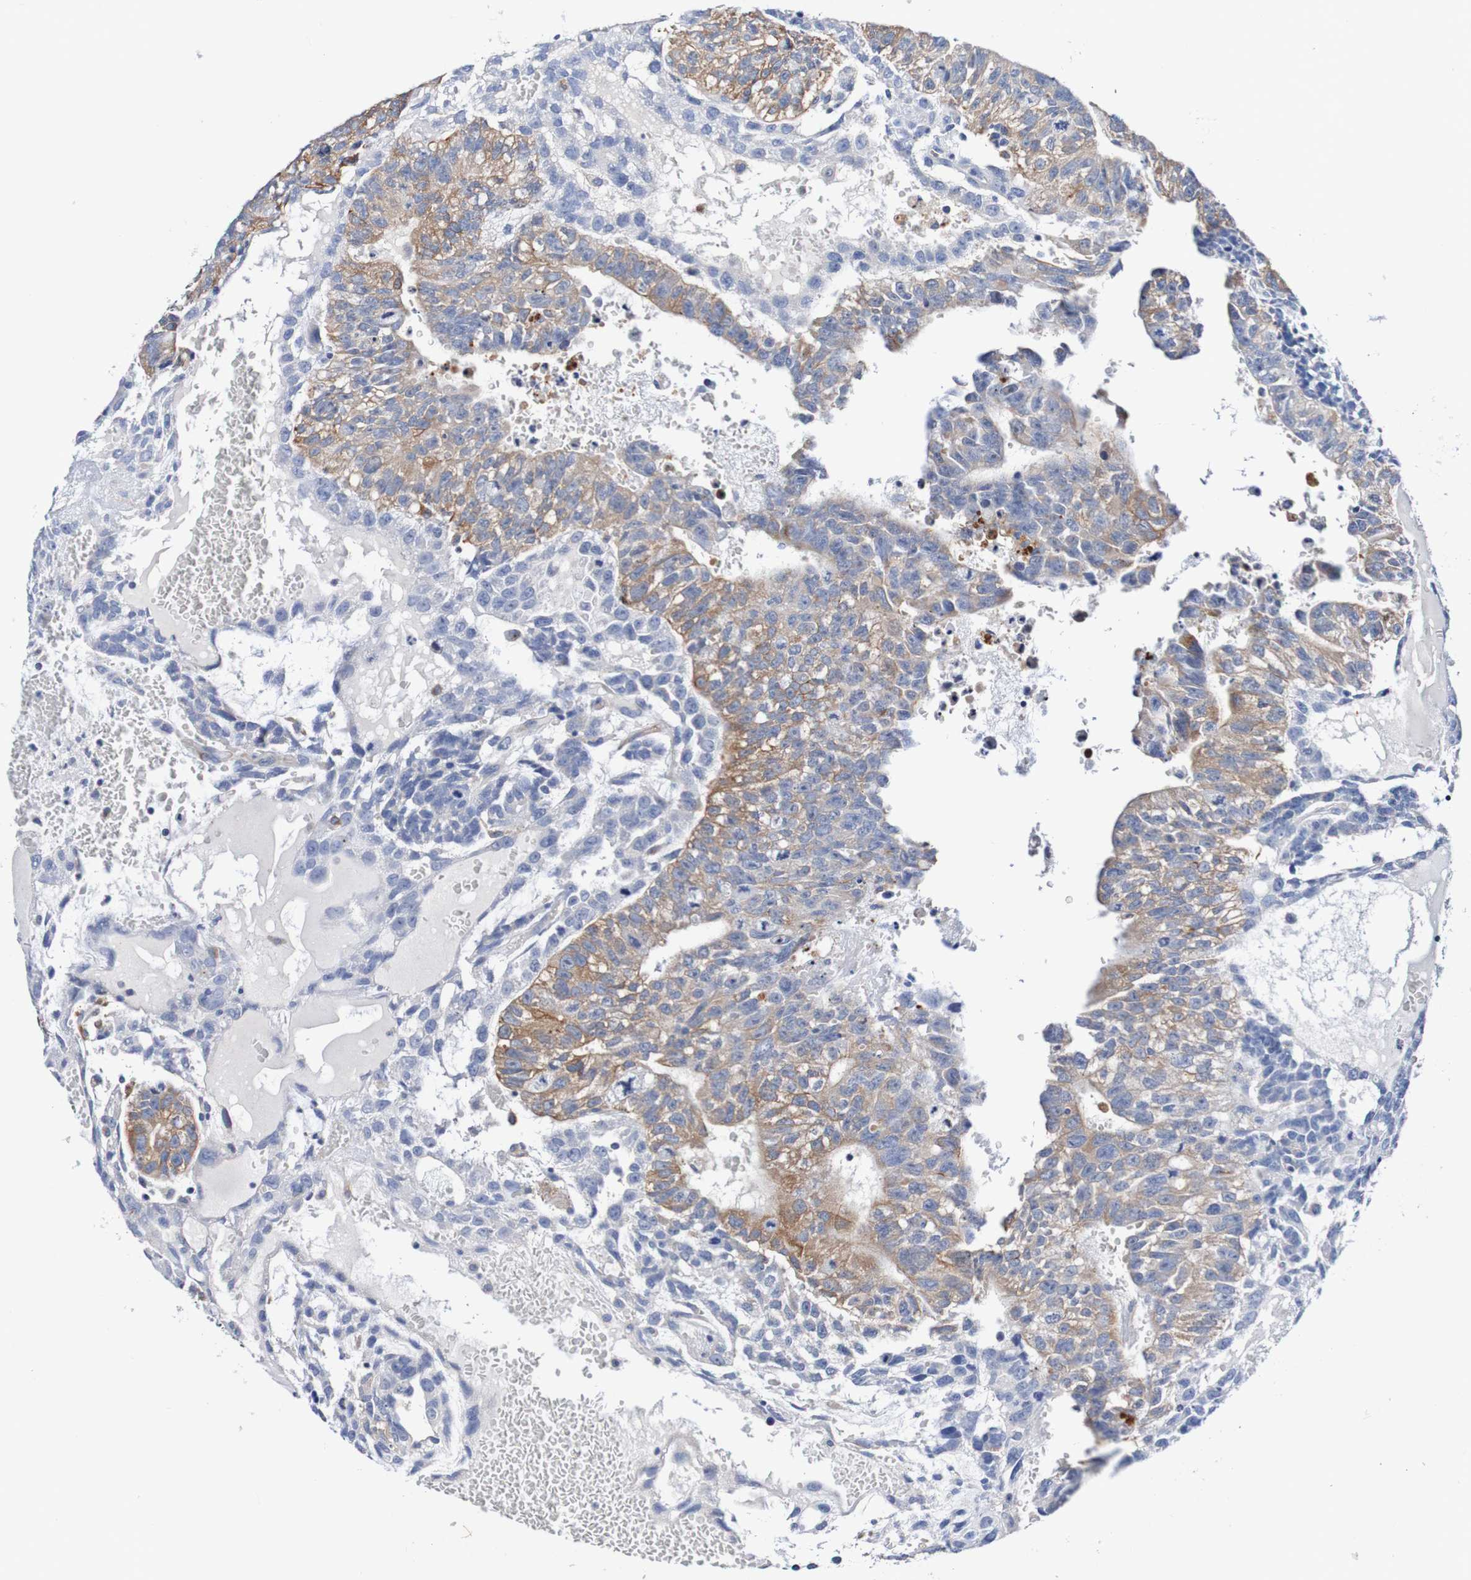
{"staining": {"intensity": "weak", "quantity": "25%-75%", "location": "cytoplasmic/membranous"}, "tissue": "testis cancer", "cell_type": "Tumor cells", "image_type": "cancer", "snomed": [{"axis": "morphology", "description": "Seminoma, NOS"}, {"axis": "morphology", "description": "Carcinoma, Embryonal, NOS"}, {"axis": "topography", "description": "Testis"}], "caption": "High-magnification brightfield microscopy of testis embryonal carcinoma stained with DAB (brown) and counterstained with hematoxylin (blue). tumor cells exhibit weak cytoplasmic/membranous positivity is identified in about25%-75% of cells. Using DAB (3,3'-diaminobenzidine) (brown) and hematoxylin (blue) stains, captured at high magnification using brightfield microscopy.", "gene": "SEZ6", "patient": {"sex": "male", "age": 52}}